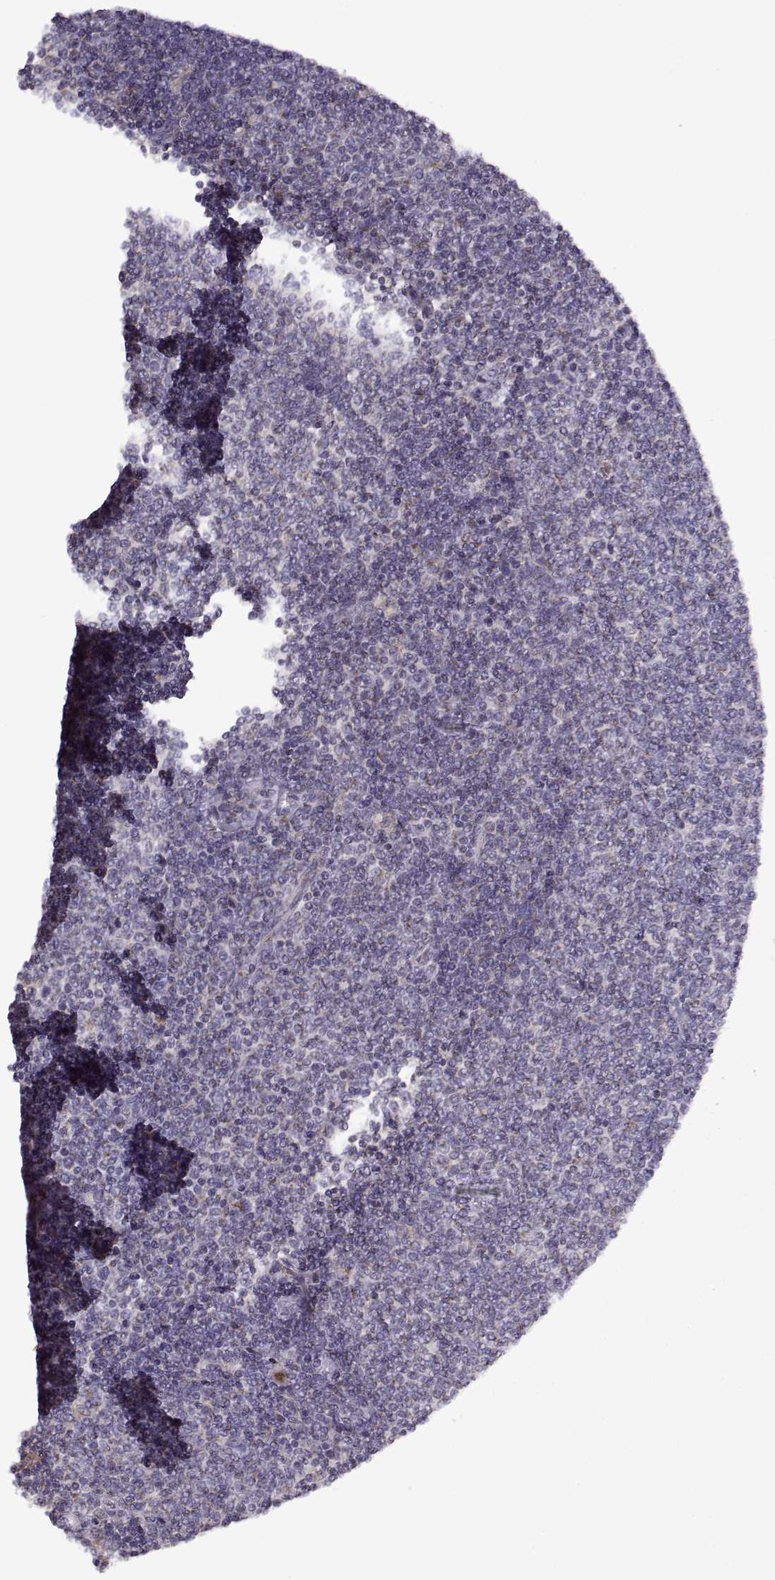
{"staining": {"intensity": "negative", "quantity": "none", "location": "none"}, "tissue": "lymphoma", "cell_type": "Tumor cells", "image_type": "cancer", "snomed": [{"axis": "morphology", "description": "Malignant lymphoma, non-Hodgkin's type, Low grade"}, {"axis": "topography", "description": "Lymph node"}], "caption": "This histopathology image is of lymphoma stained with immunohistochemistry (IHC) to label a protein in brown with the nuclei are counter-stained blue. There is no positivity in tumor cells. (Immunohistochemistry, brightfield microscopy, high magnification).", "gene": "SLC4A5", "patient": {"sex": "male", "age": 52}}